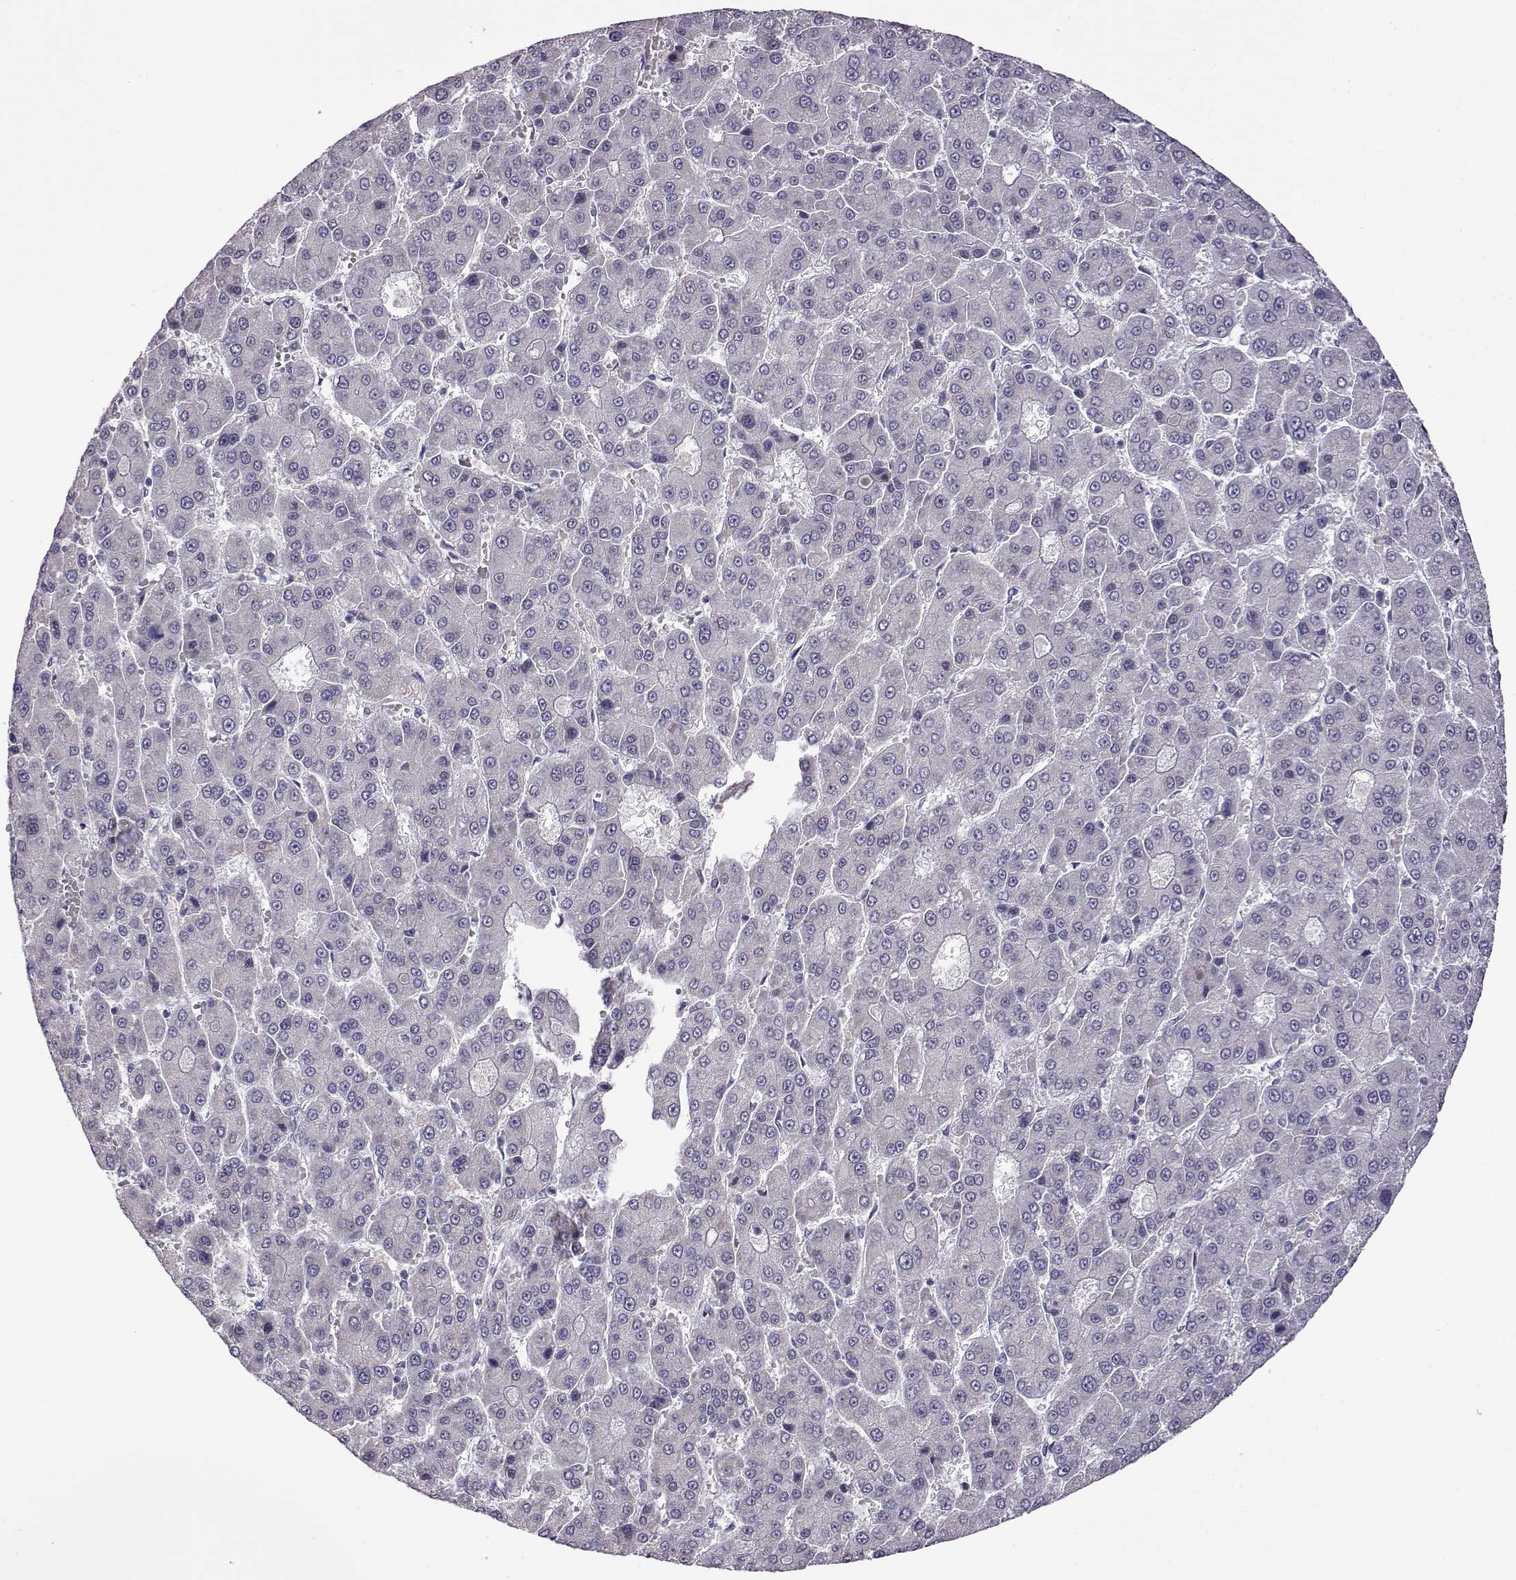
{"staining": {"intensity": "negative", "quantity": "none", "location": "none"}, "tissue": "liver cancer", "cell_type": "Tumor cells", "image_type": "cancer", "snomed": [{"axis": "morphology", "description": "Carcinoma, Hepatocellular, NOS"}, {"axis": "topography", "description": "Liver"}], "caption": "An immunohistochemistry (IHC) photomicrograph of liver cancer is shown. There is no staining in tumor cells of liver cancer. (Stains: DAB IHC with hematoxylin counter stain, Microscopy: brightfield microscopy at high magnification).", "gene": "VGF", "patient": {"sex": "male", "age": 70}}